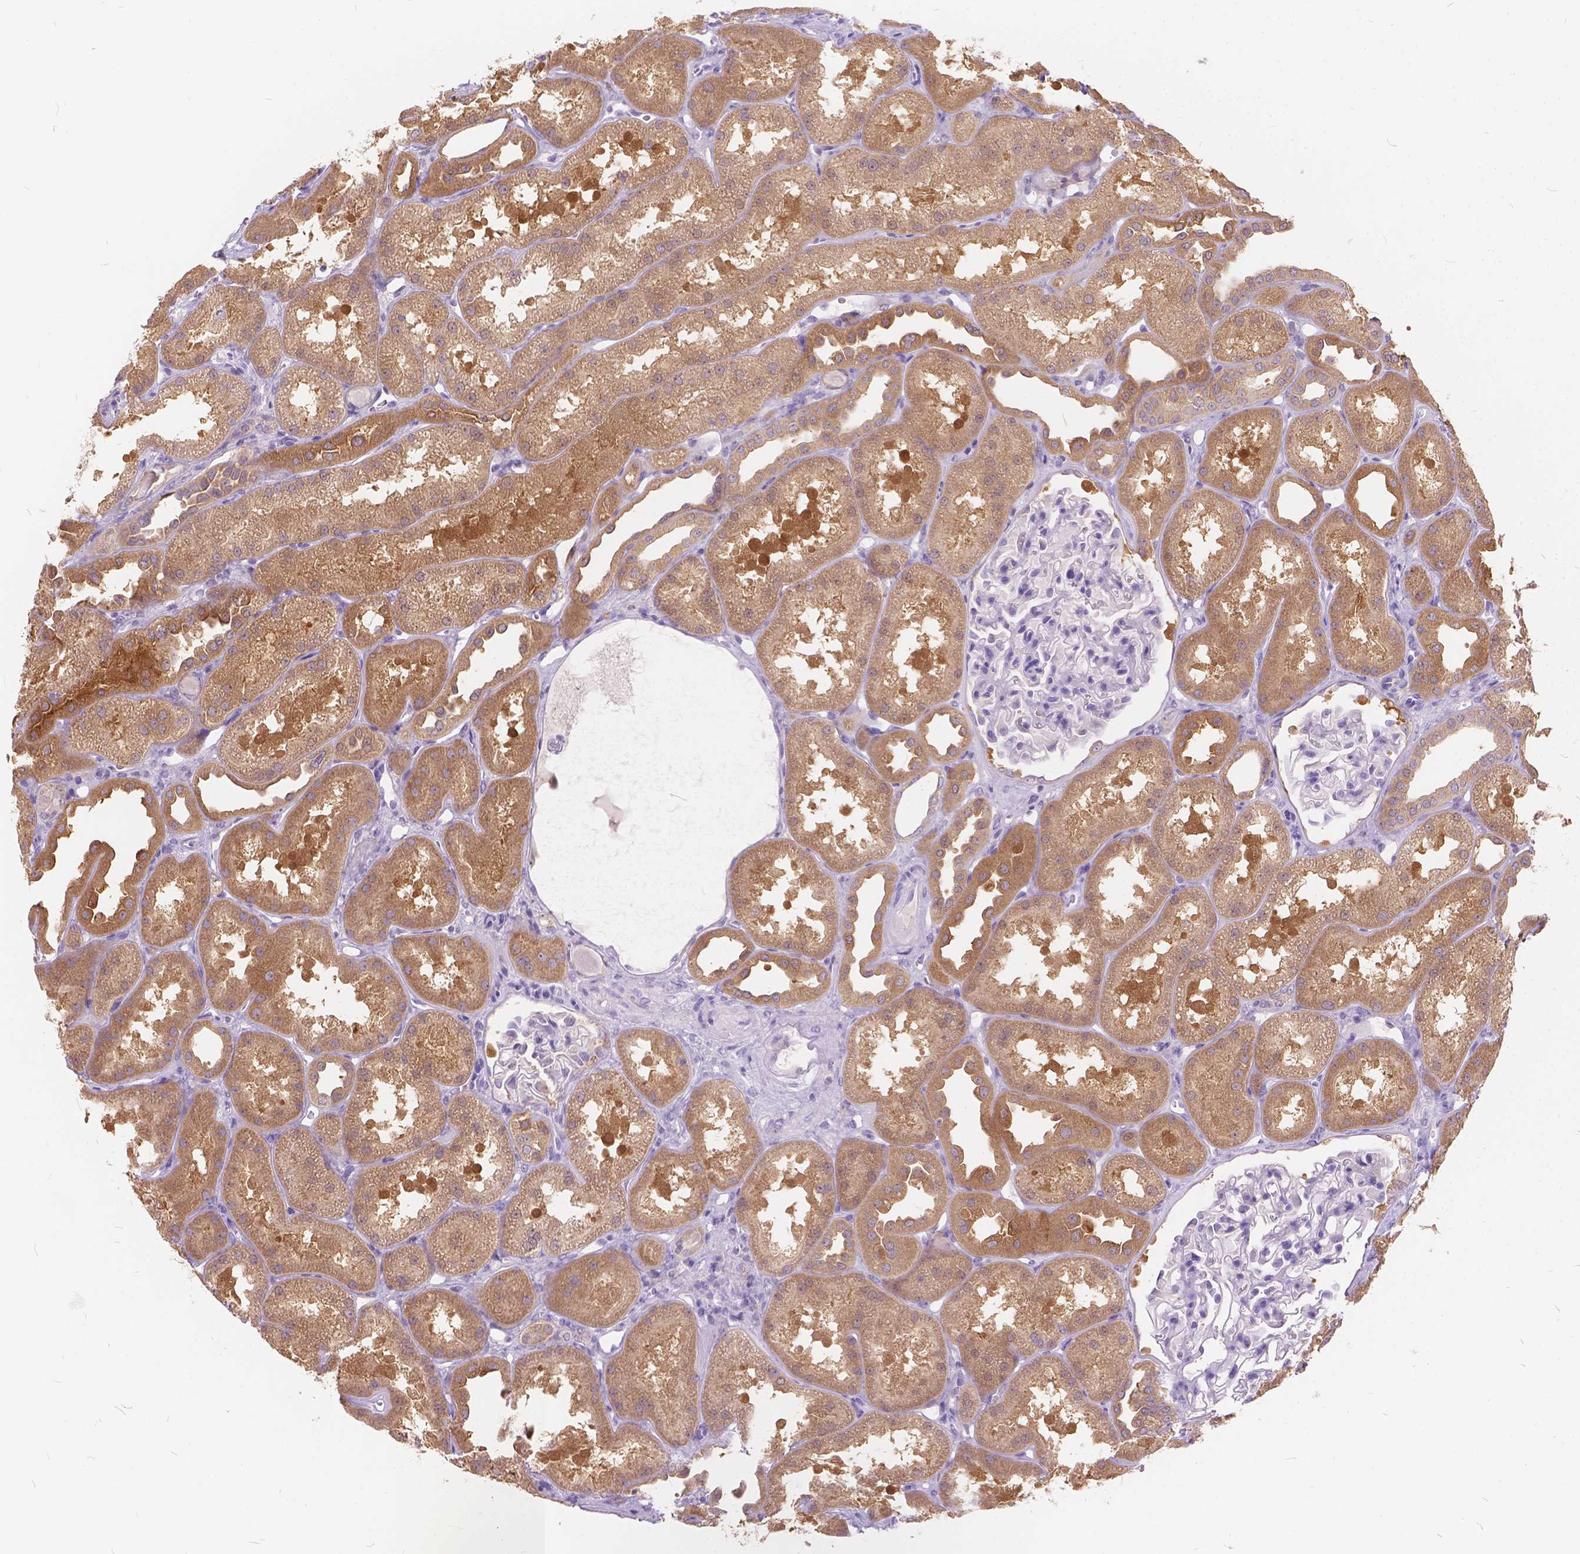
{"staining": {"intensity": "negative", "quantity": "none", "location": "none"}, "tissue": "kidney", "cell_type": "Cells in glomeruli", "image_type": "normal", "snomed": [{"axis": "morphology", "description": "Normal tissue, NOS"}, {"axis": "topography", "description": "Kidney"}], "caption": "This histopathology image is of unremarkable kidney stained with immunohistochemistry (IHC) to label a protein in brown with the nuclei are counter-stained blue. There is no expression in cells in glomeruli. (Brightfield microscopy of DAB (3,3'-diaminobenzidine) IHC at high magnification).", "gene": "PEX11G", "patient": {"sex": "male", "age": 61}}